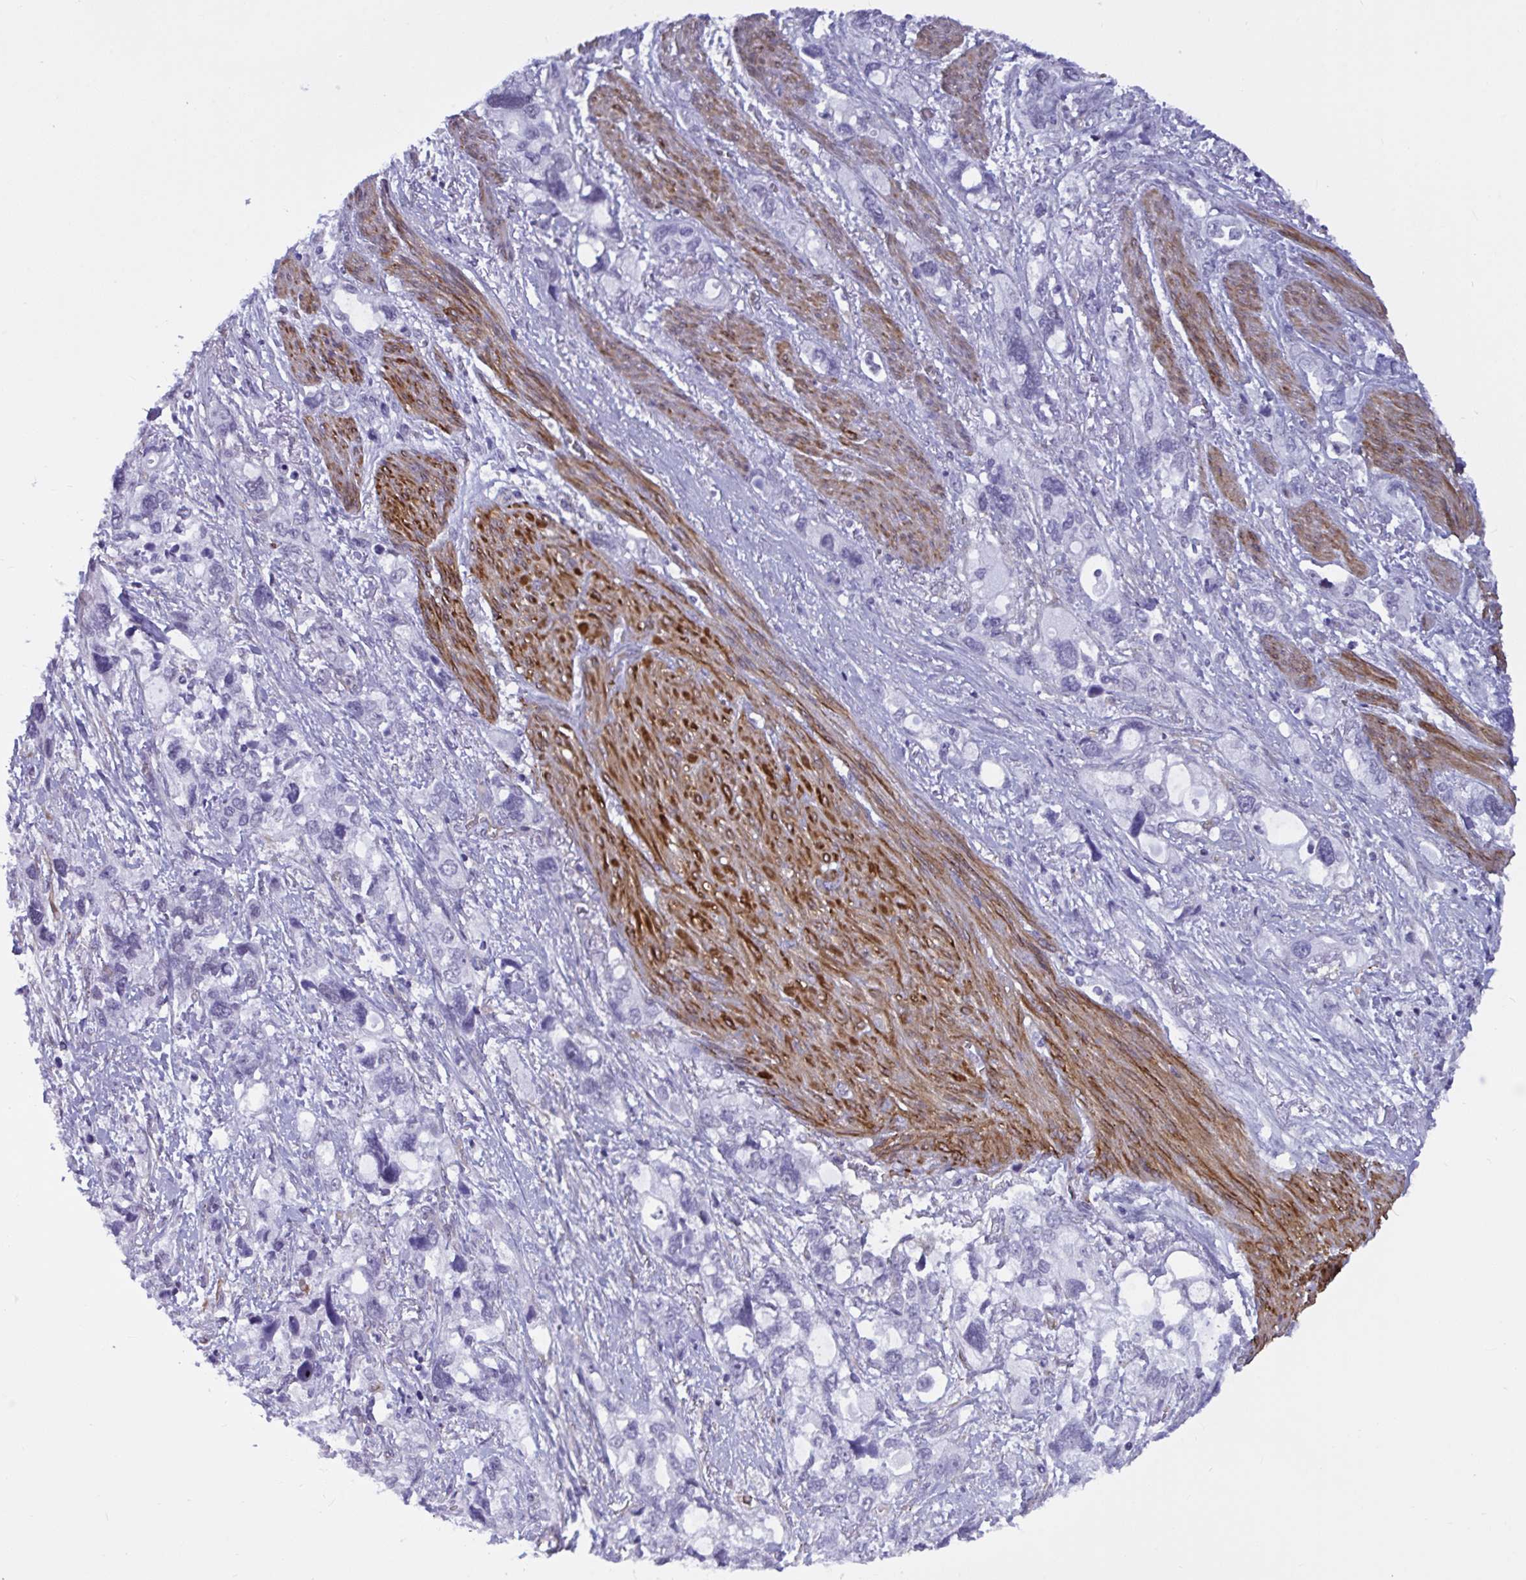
{"staining": {"intensity": "negative", "quantity": "none", "location": "none"}, "tissue": "stomach cancer", "cell_type": "Tumor cells", "image_type": "cancer", "snomed": [{"axis": "morphology", "description": "Adenocarcinoma, NOS"}, {"axis": "topography", "description": "Stomach, upper"}], "caption": "There is no significant staining in tumor cells of stomach cancer. (Brightfield microscopy of DAB IHC at high magnification).", "gene": "EML1", "patient": {"sex": "female", "age": 81}}